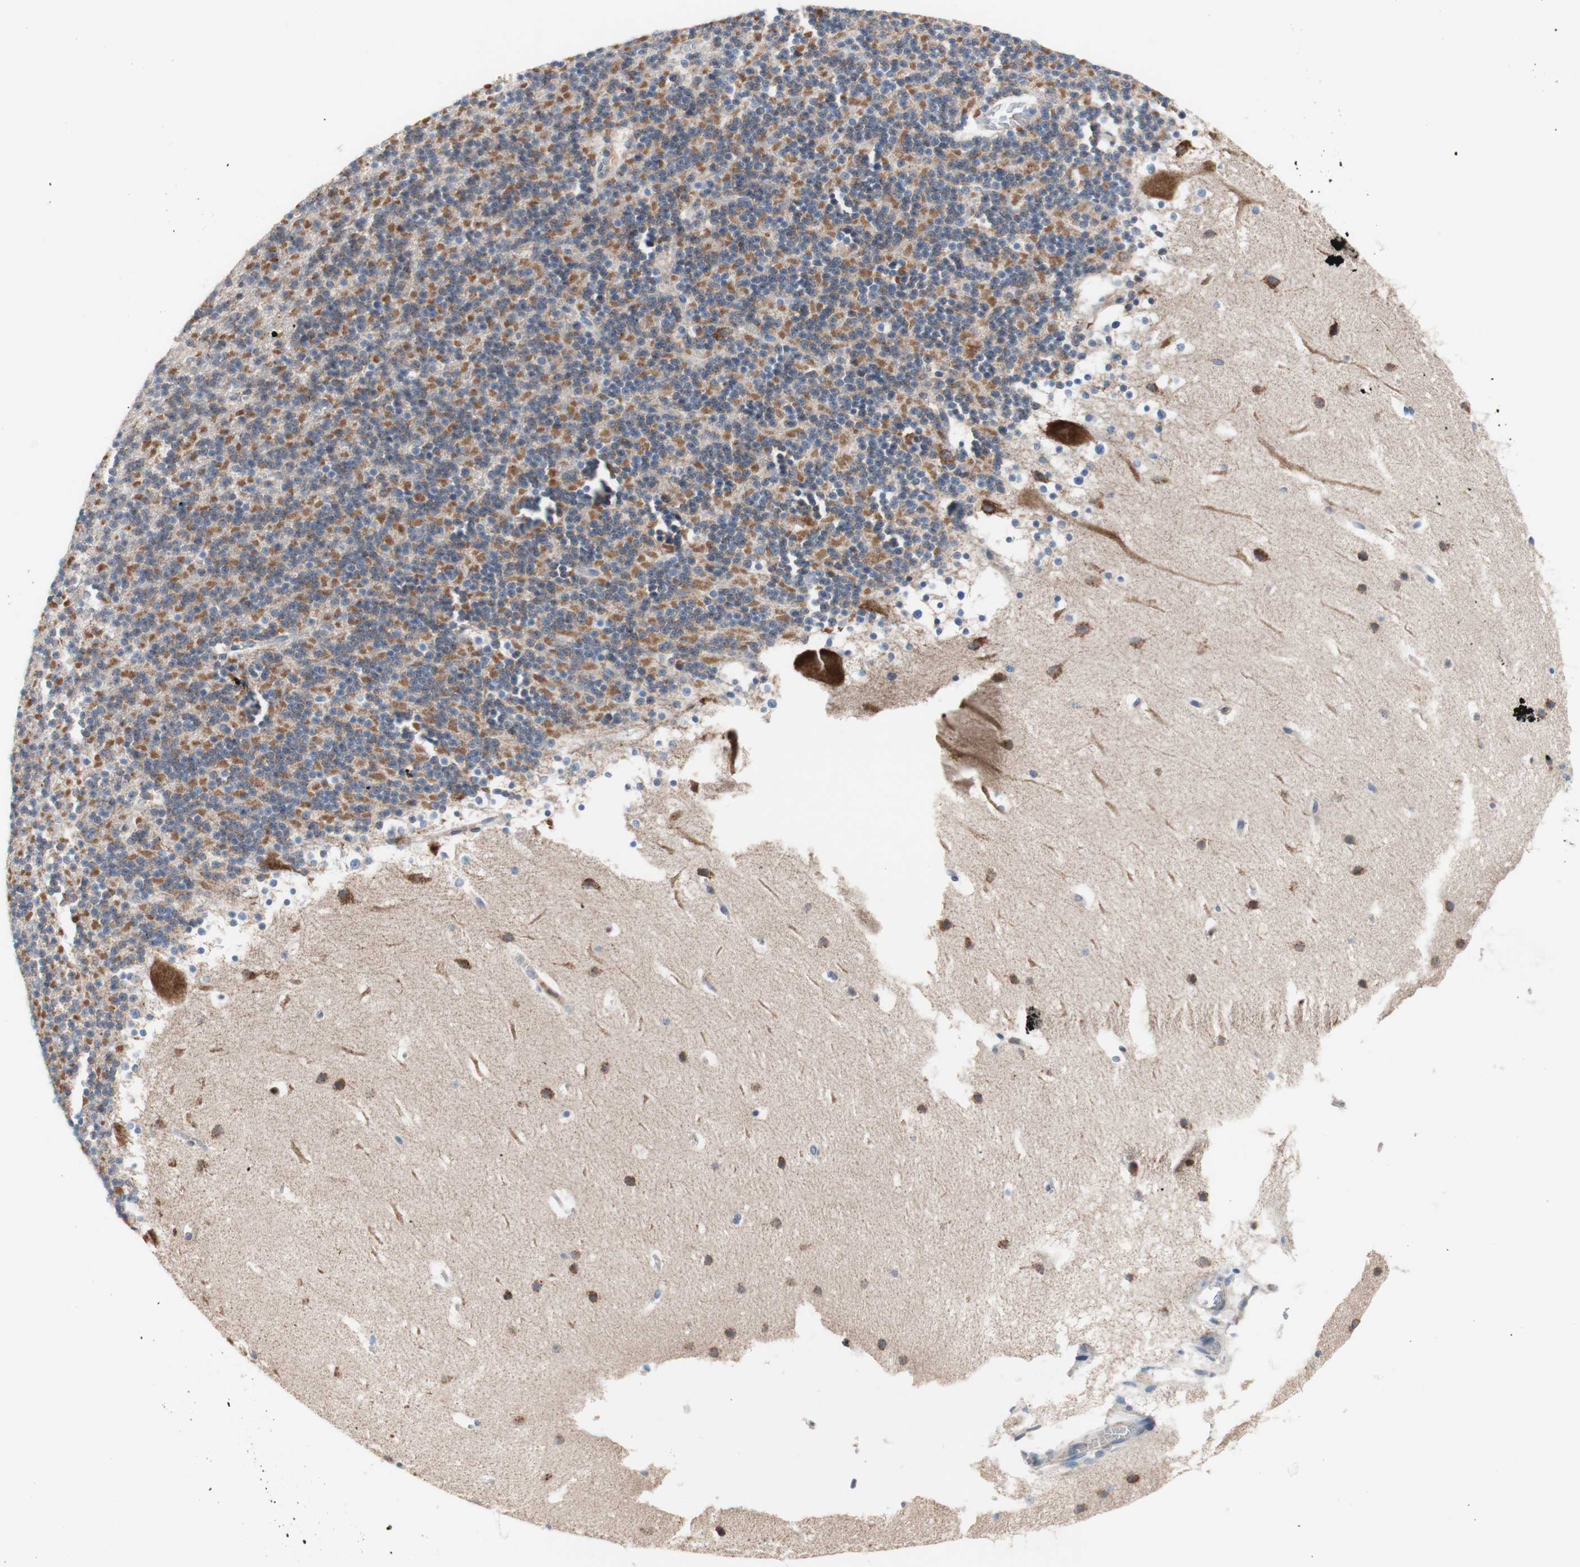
{"staining": {"intensity": "moderate", "quantity": "25%-75%", "location": "cytoplasmic/membranous"}, "tissue": "cerebellum", "cell_type": "Cells in granular layer", "image_type": "normal", "snomed": [{"axis": "morphology", "description": "Normal tissue, NOS"}, {"axis": "topography", "description": "Cerebellum"}], "caption": "A brown stain highlights moderate cytoplasmic/membranous positivity of a protein in cells in granular layer of benign cerebellum.", "gene": "FMR1", "patient": {"sex": "male", "age": 45}}